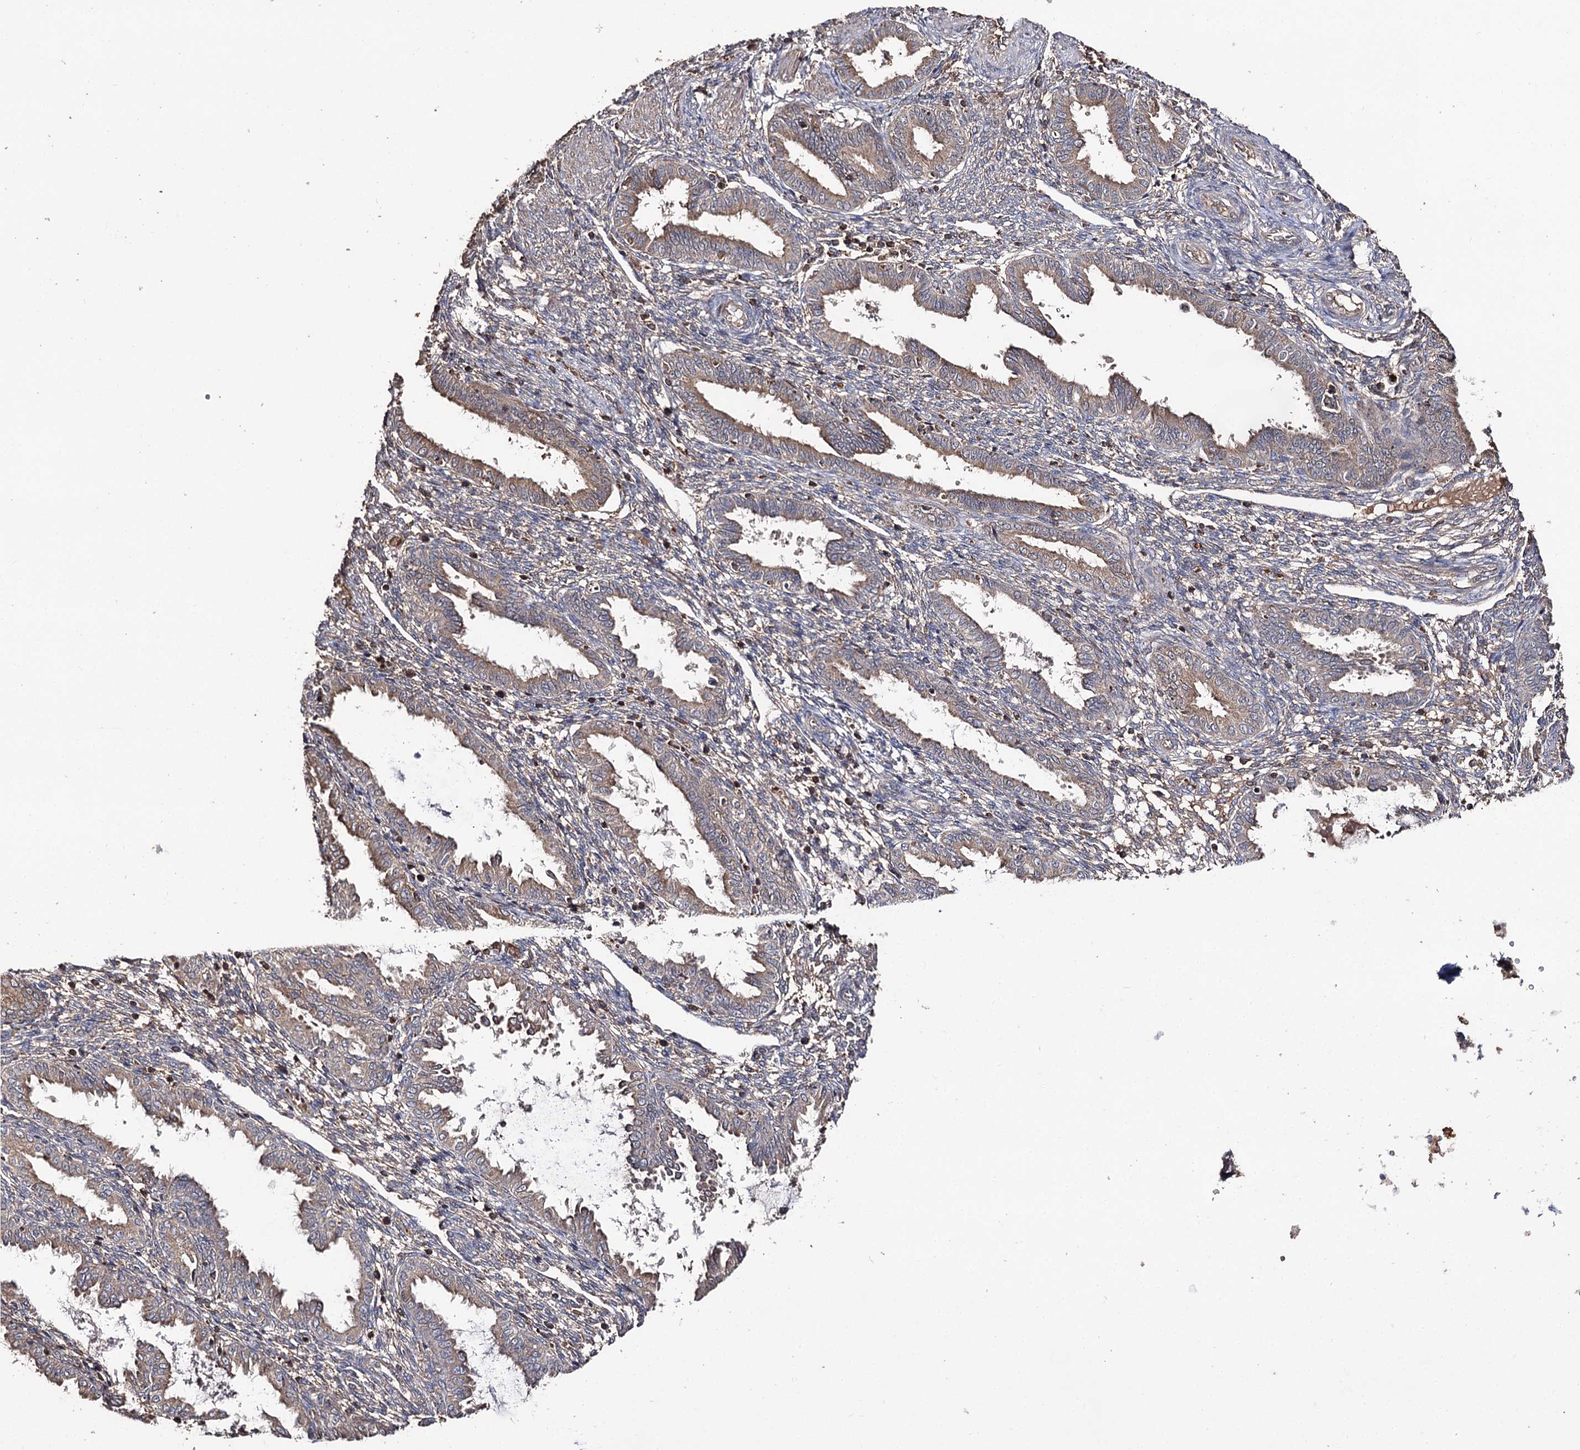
{"staining": {"intensity": "weak", "quantity": "25%-75%", "location": "cytoplasmic/membranous"}, "tissue": "endometrium", "cell_type": "Cells in endometrial stroma", "image_type": "normal", "snomed": [{"axis": "morphology", "description": "Normal tissue, NOS"}, {"axis": "topography", "description": "Endometrium"}], "caption": "Immunohistochemical staining of benign endometrium exhibits 25%-75% levels of weak cytoplasmic/membranous protein positivity in about 25%-75% of cells in endometrial stroma. (IHC, brightfield microscopy, high magnification).", "gene": "FAM53B", "patient": {"sex": "female", "age": 33}}